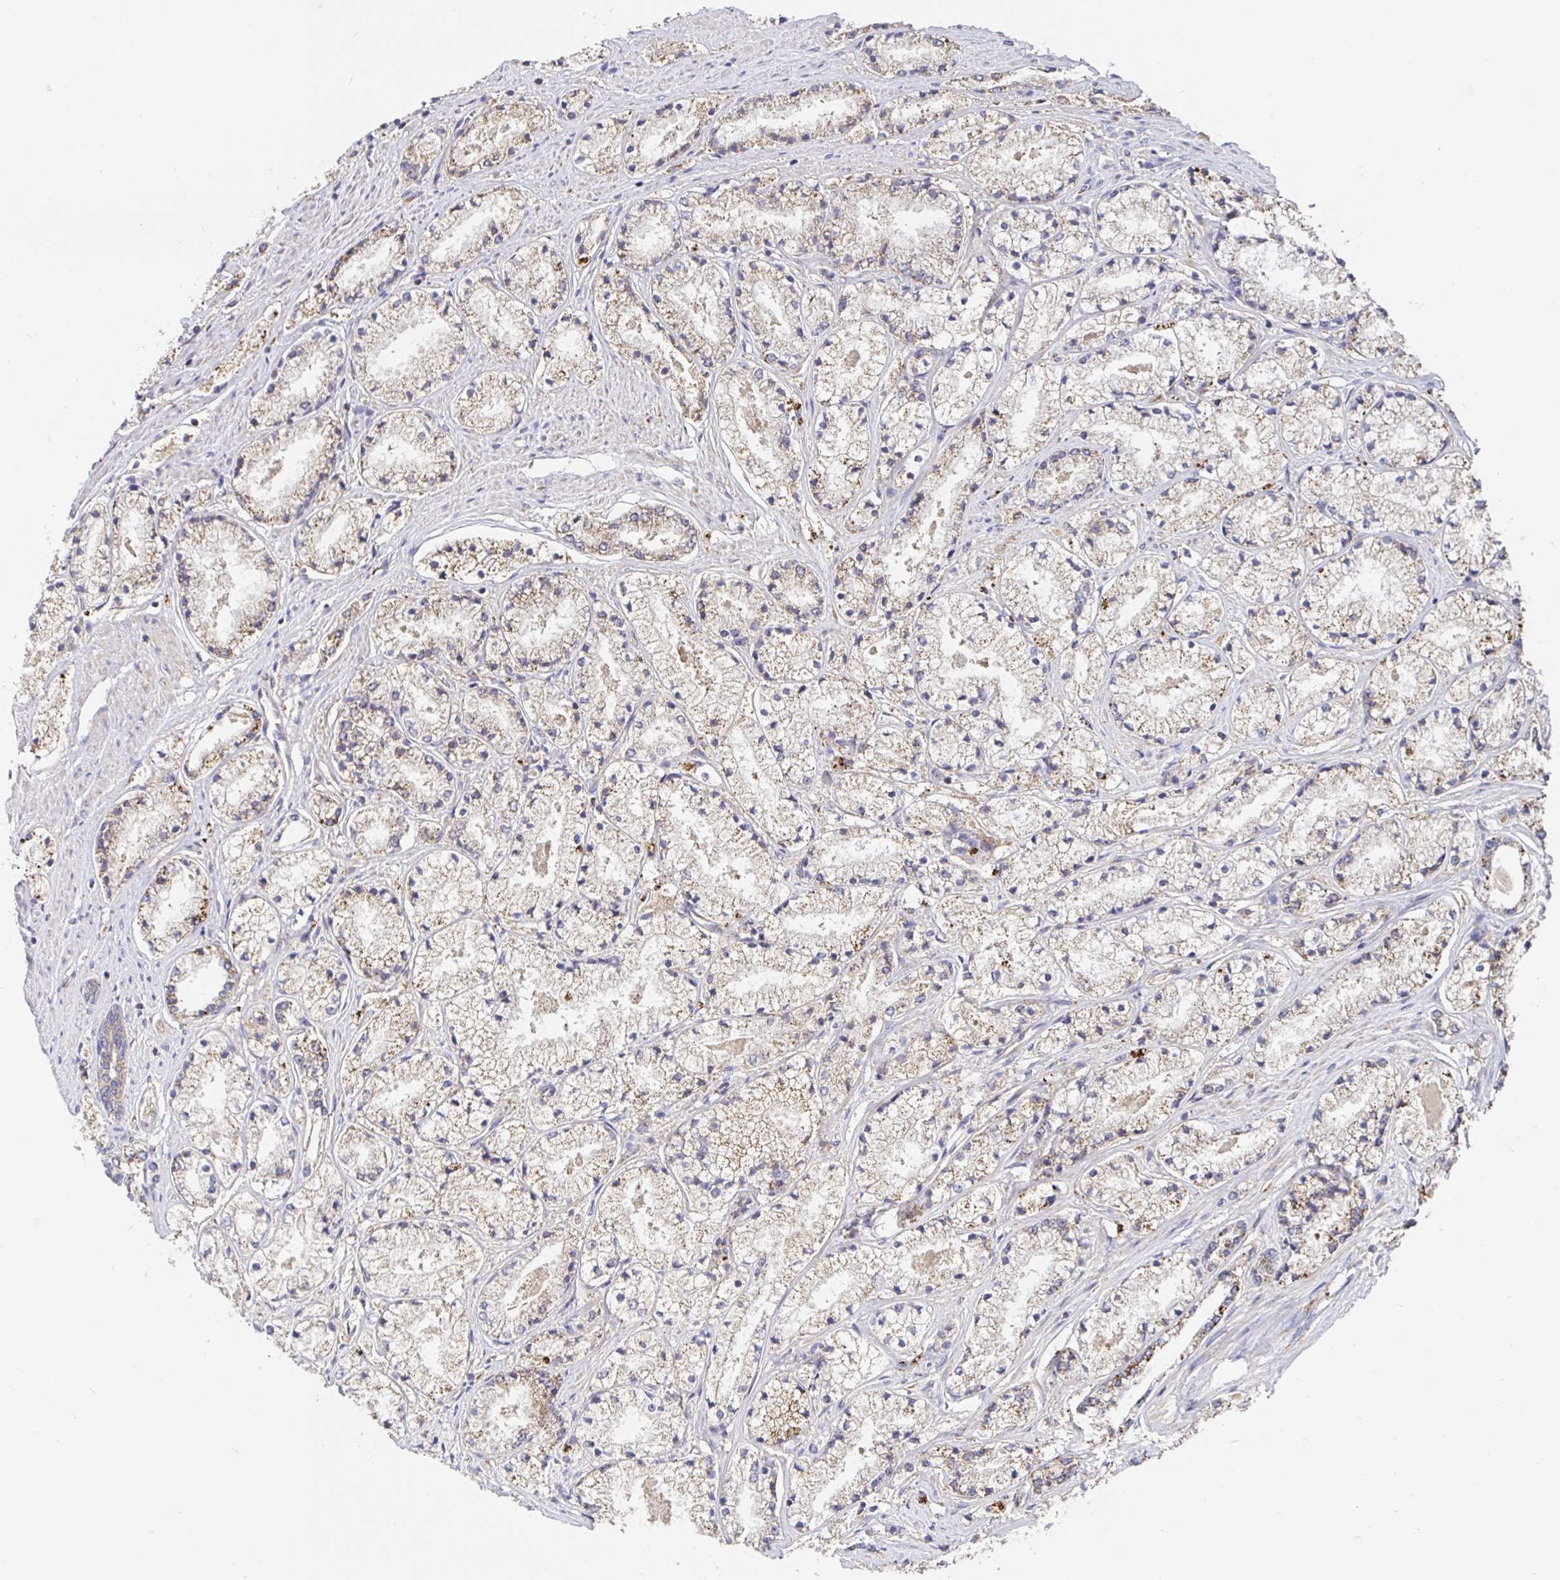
{"staining": {"intensity": "weak", "quantity": "25%-75%", "location": "cytoplasmic/membranous"}, "tissue": "prostate cancer", "cell_type": "Tumor cells", "image_type": "cancer", "snomed": [{"axis": "morphology", "description": "Adenocarcinoma, High grade"}, {"axis": "topography", "description": "Prostate"}], "caption": "Prostate high-grade adenocarcinoma stained for a protein exhibits weak cytoplasmic/membranous positivity in tumor cells.", "gene": "PRDX3", "patient": {"sex": "male", "age": 63}}